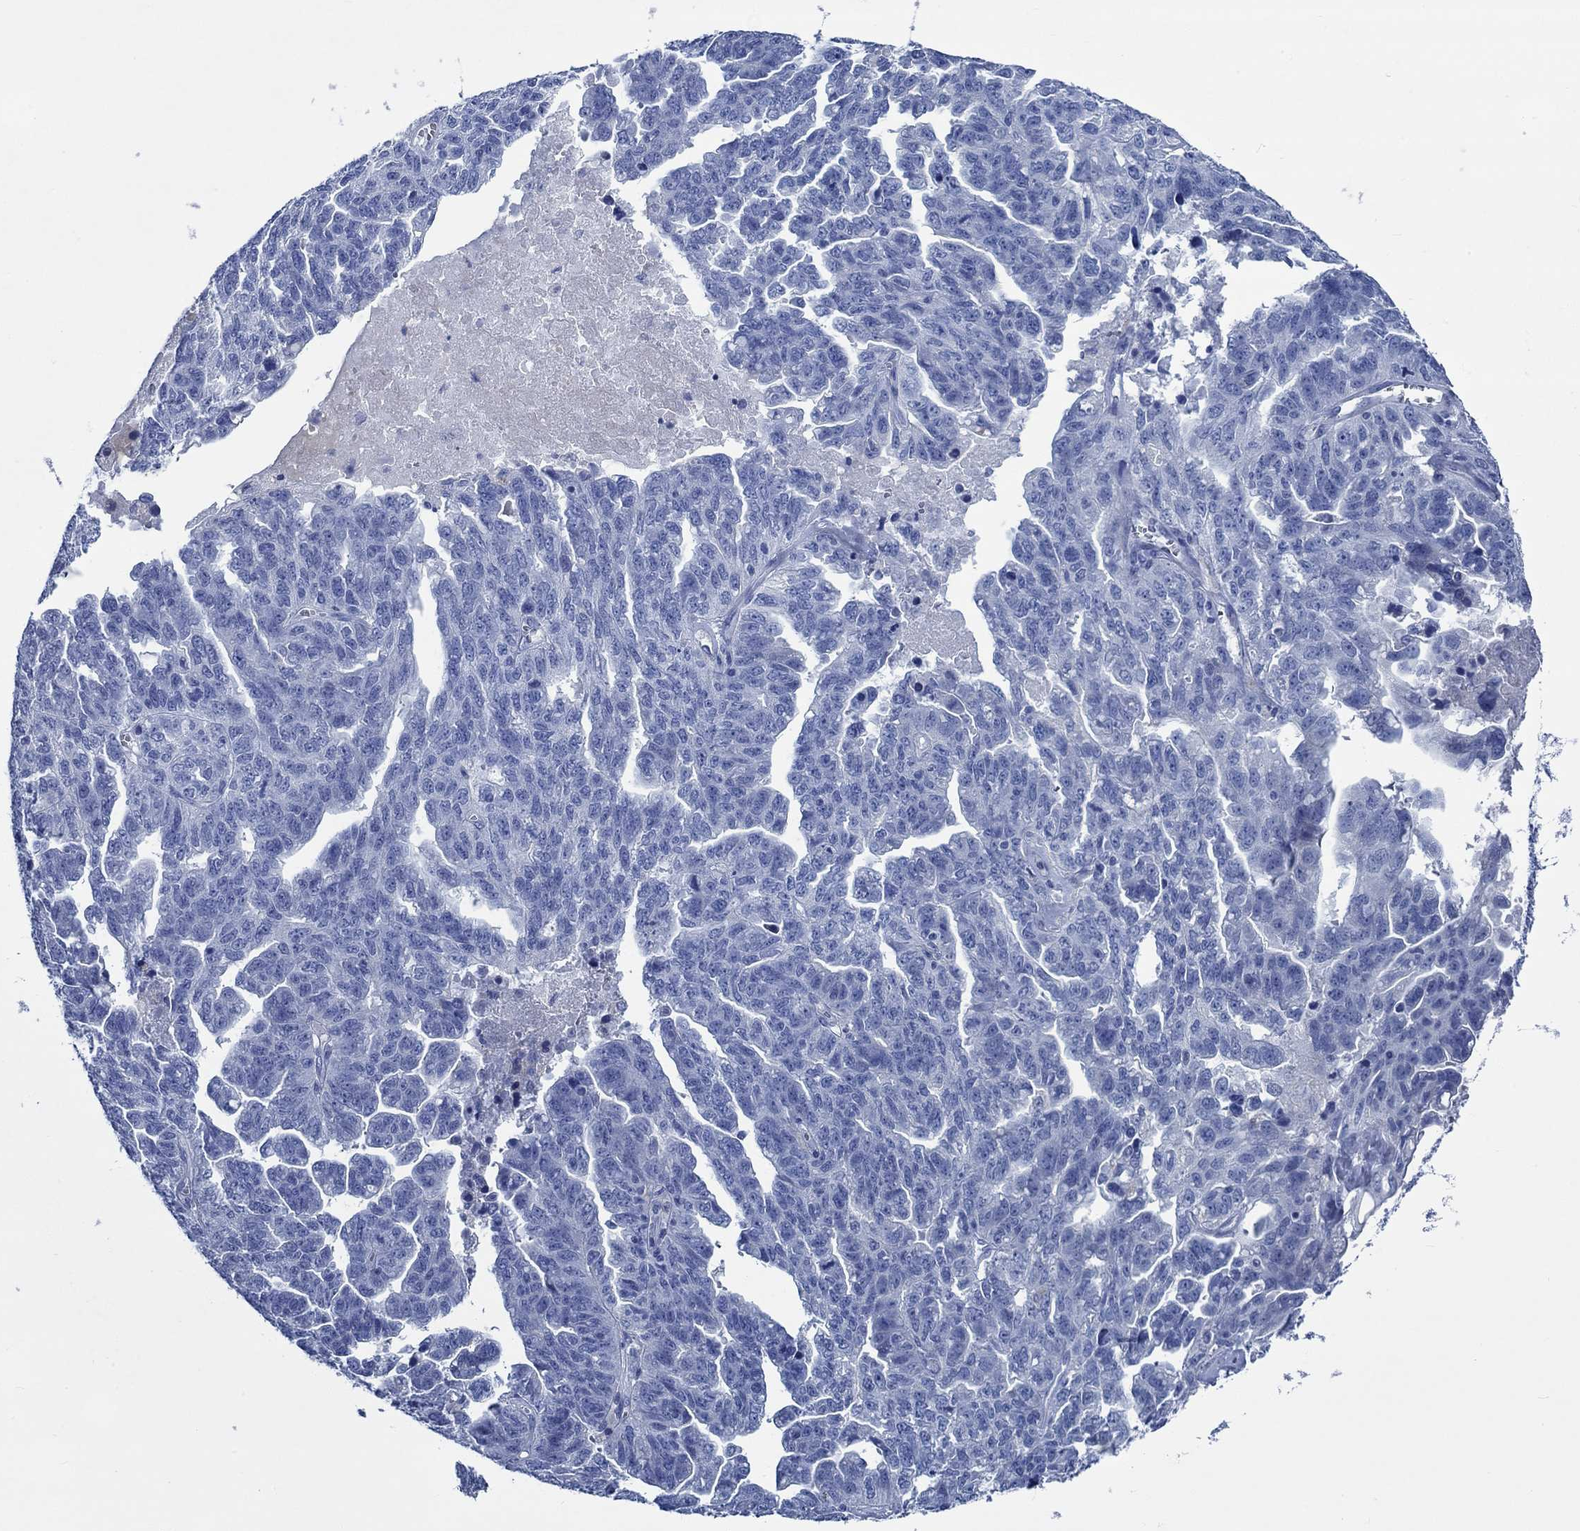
{"staining": {"intensity": "negative", "quantity": "none", "location": "none"}, "tissue": "ovarian cancer", "cell_type": "Tumor cells", "image_type": "cancer", "snomed": [{"axis": "morphology", "description": "Cystadenocarcinoma, serous, NOS"}, {"axis": "topography", "description": "Ovary"}], "caption": "High magnification brightfield microscopy of ovarian cancer (serous cystadenocarcinoma) stained with DAB (brown) and counterstained with hematoxylin (blue): tumor cells show no significant expression. (Stains: DAB immunohistochemistry (IHC) with hematoxylin counter stain, Microscopy: brightfield microscopy at high magnification).", "gene": "SVEP1", "patient": {"sex": "female", "age": 71}}